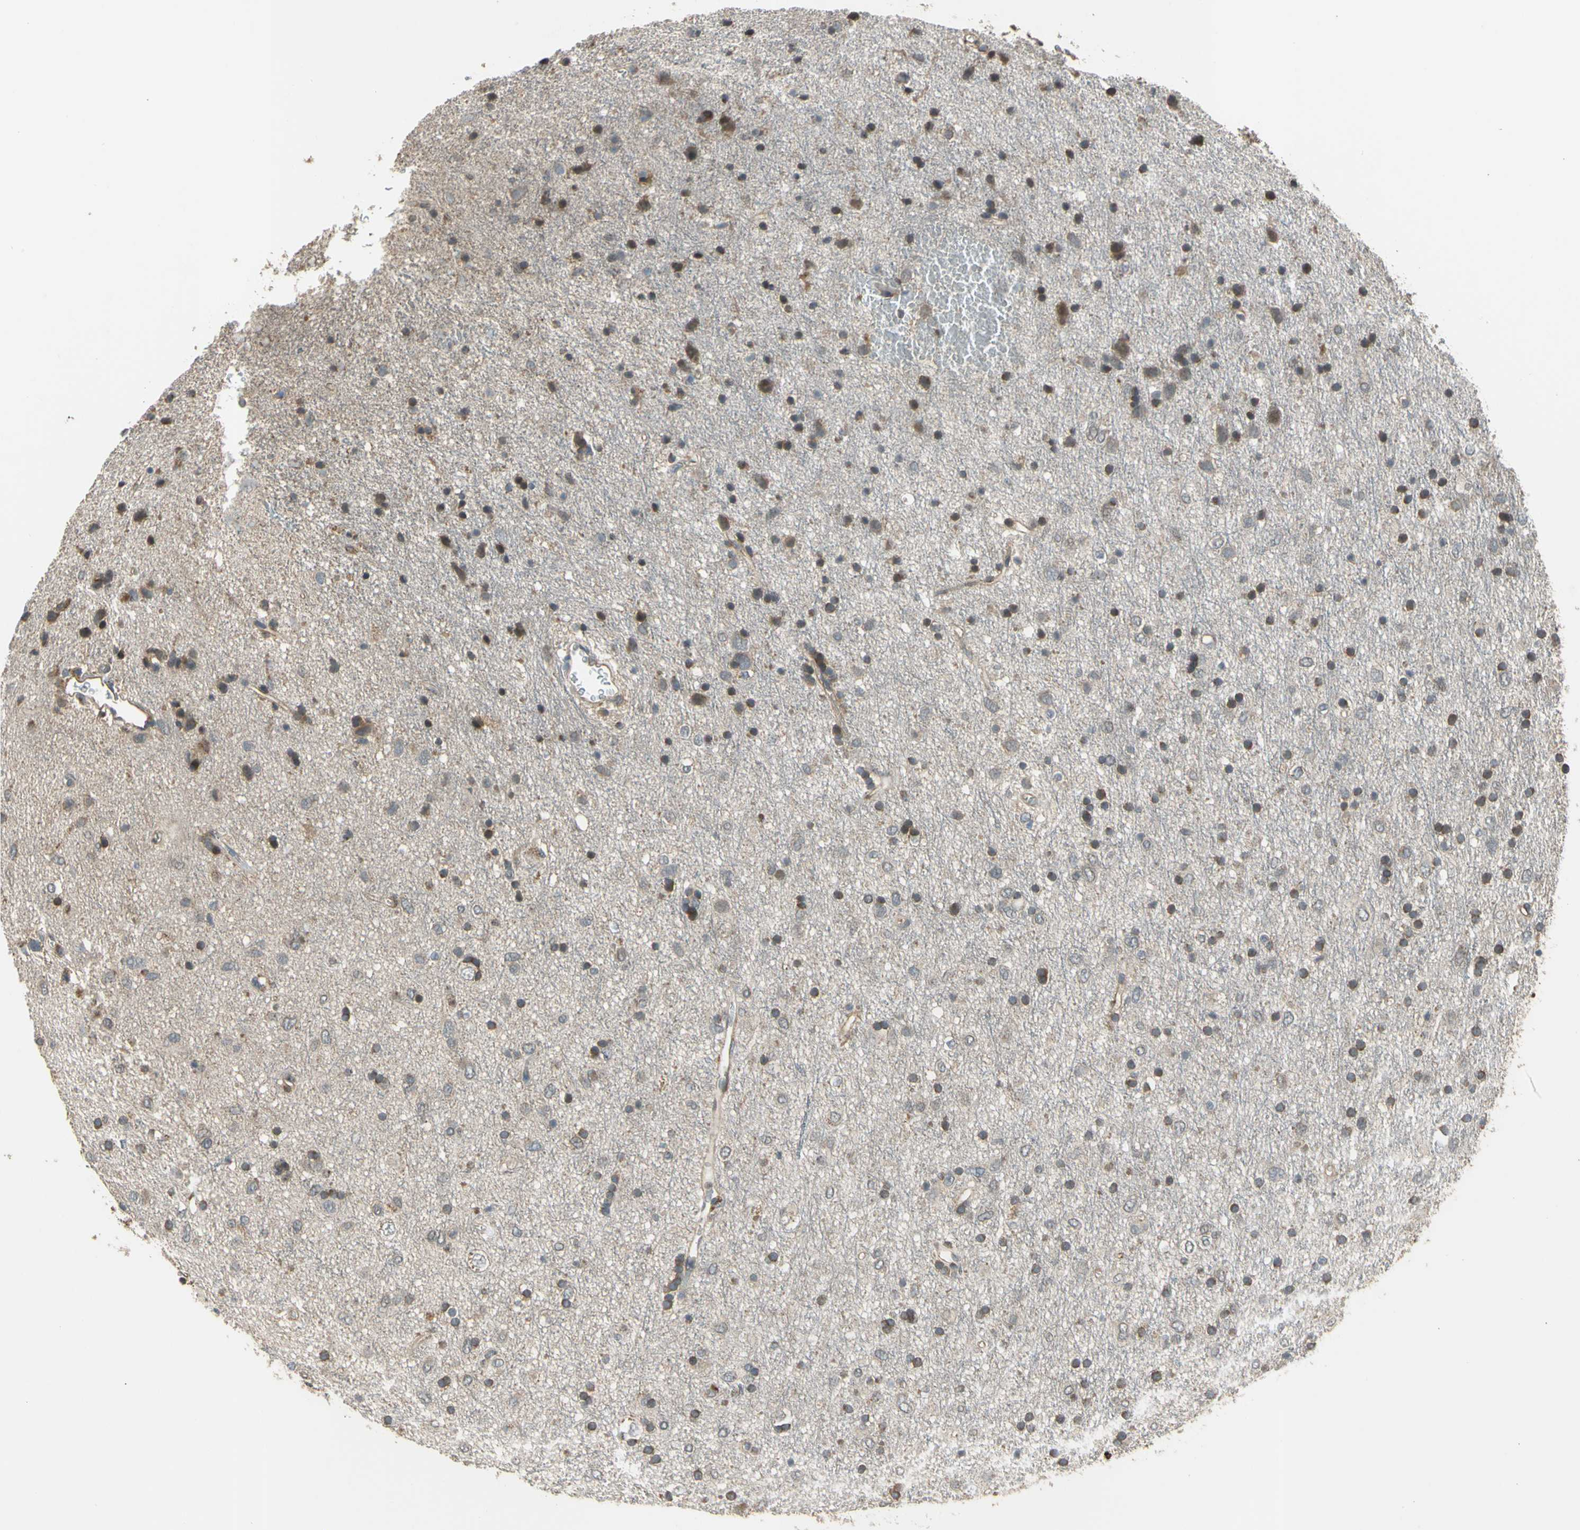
{"staining": {"intensity": "moderate", "quantity": "<25%", "location": "cytoplasmic/membranous"}, "tissue": "glioma", "cell_type": "Tumor cells", "image_type": "cancer", "snomed": [{"axis": "morphology", "description": "Glioma, malignant, Low grade"}, {"axis": "topography", "description": "Brain"}], "caption": "Malignant glioma (low-grade) stained with DAB immunohistochemistry displays low levels of moderate cytoplasmic/membranous staining in about <25% of tumor cells.", "gene": "EFNB2", "patient": {"sex": "male", "age": 77}}